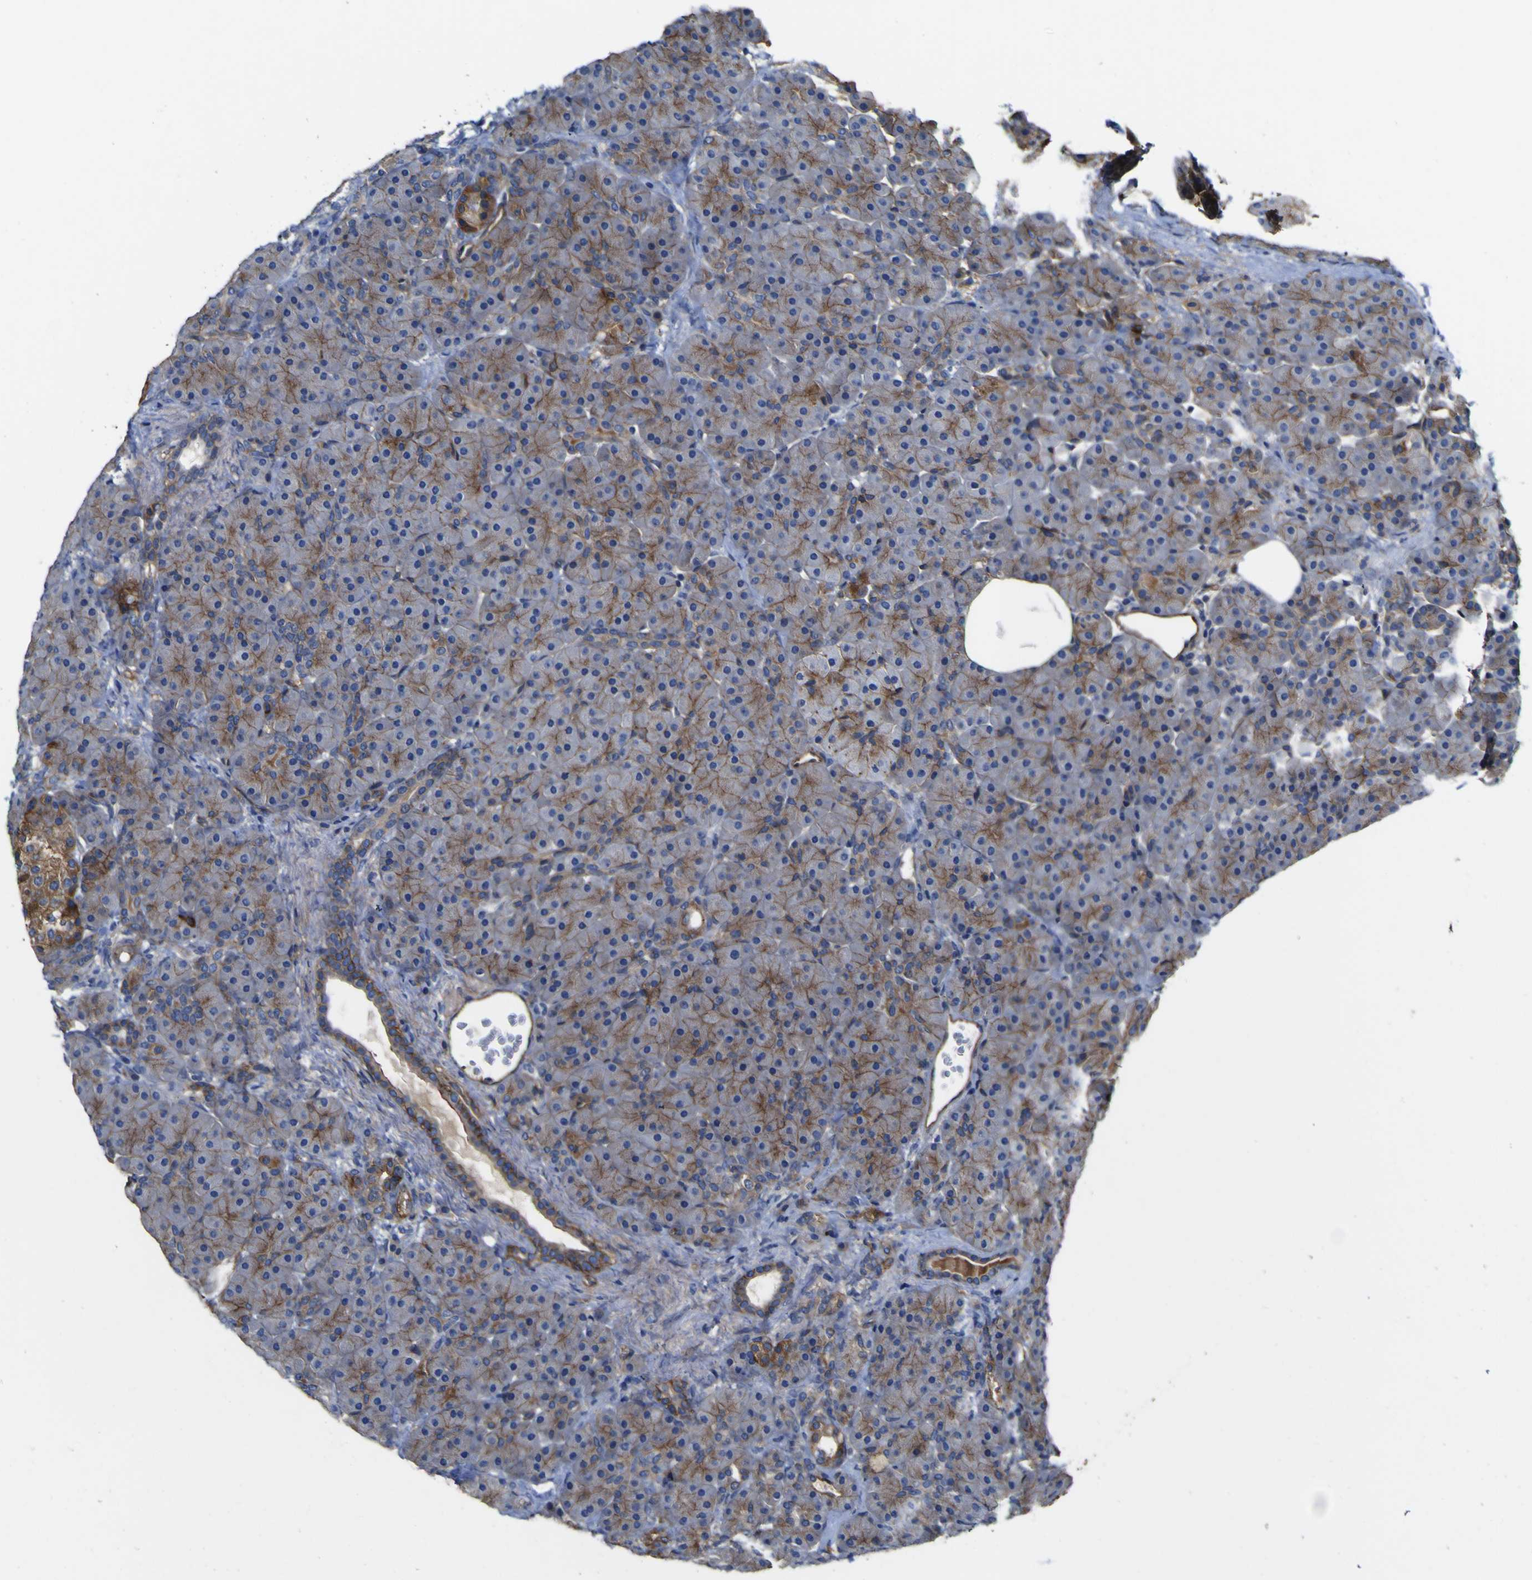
{"staining": {"intensity": "moderate", "quantity": "25%-75%", "location": "cytoplasmic/membranous"}, "tissue": "pancreas", "cell_type": "Exocrine glandular cells", "image_type": "normal", "snomed": [{"axis": "morphology", "description": "Normal tissue, NOS"}, {"axis": "topography", "description": "Pancreas"}], "caption": "DAB immunohistochemical staining of benign human pancreas demonstrates moderate cytoplasmic/membranous protein positivity in approximately 25%-75% of exocrine glandular cells. (Stains: DAB in brown, nuclei in blue, Microscopy: brightfield microscopy at high magnification).", "gene": "CD151", "patient": {"sex": "male", "age": 66}}